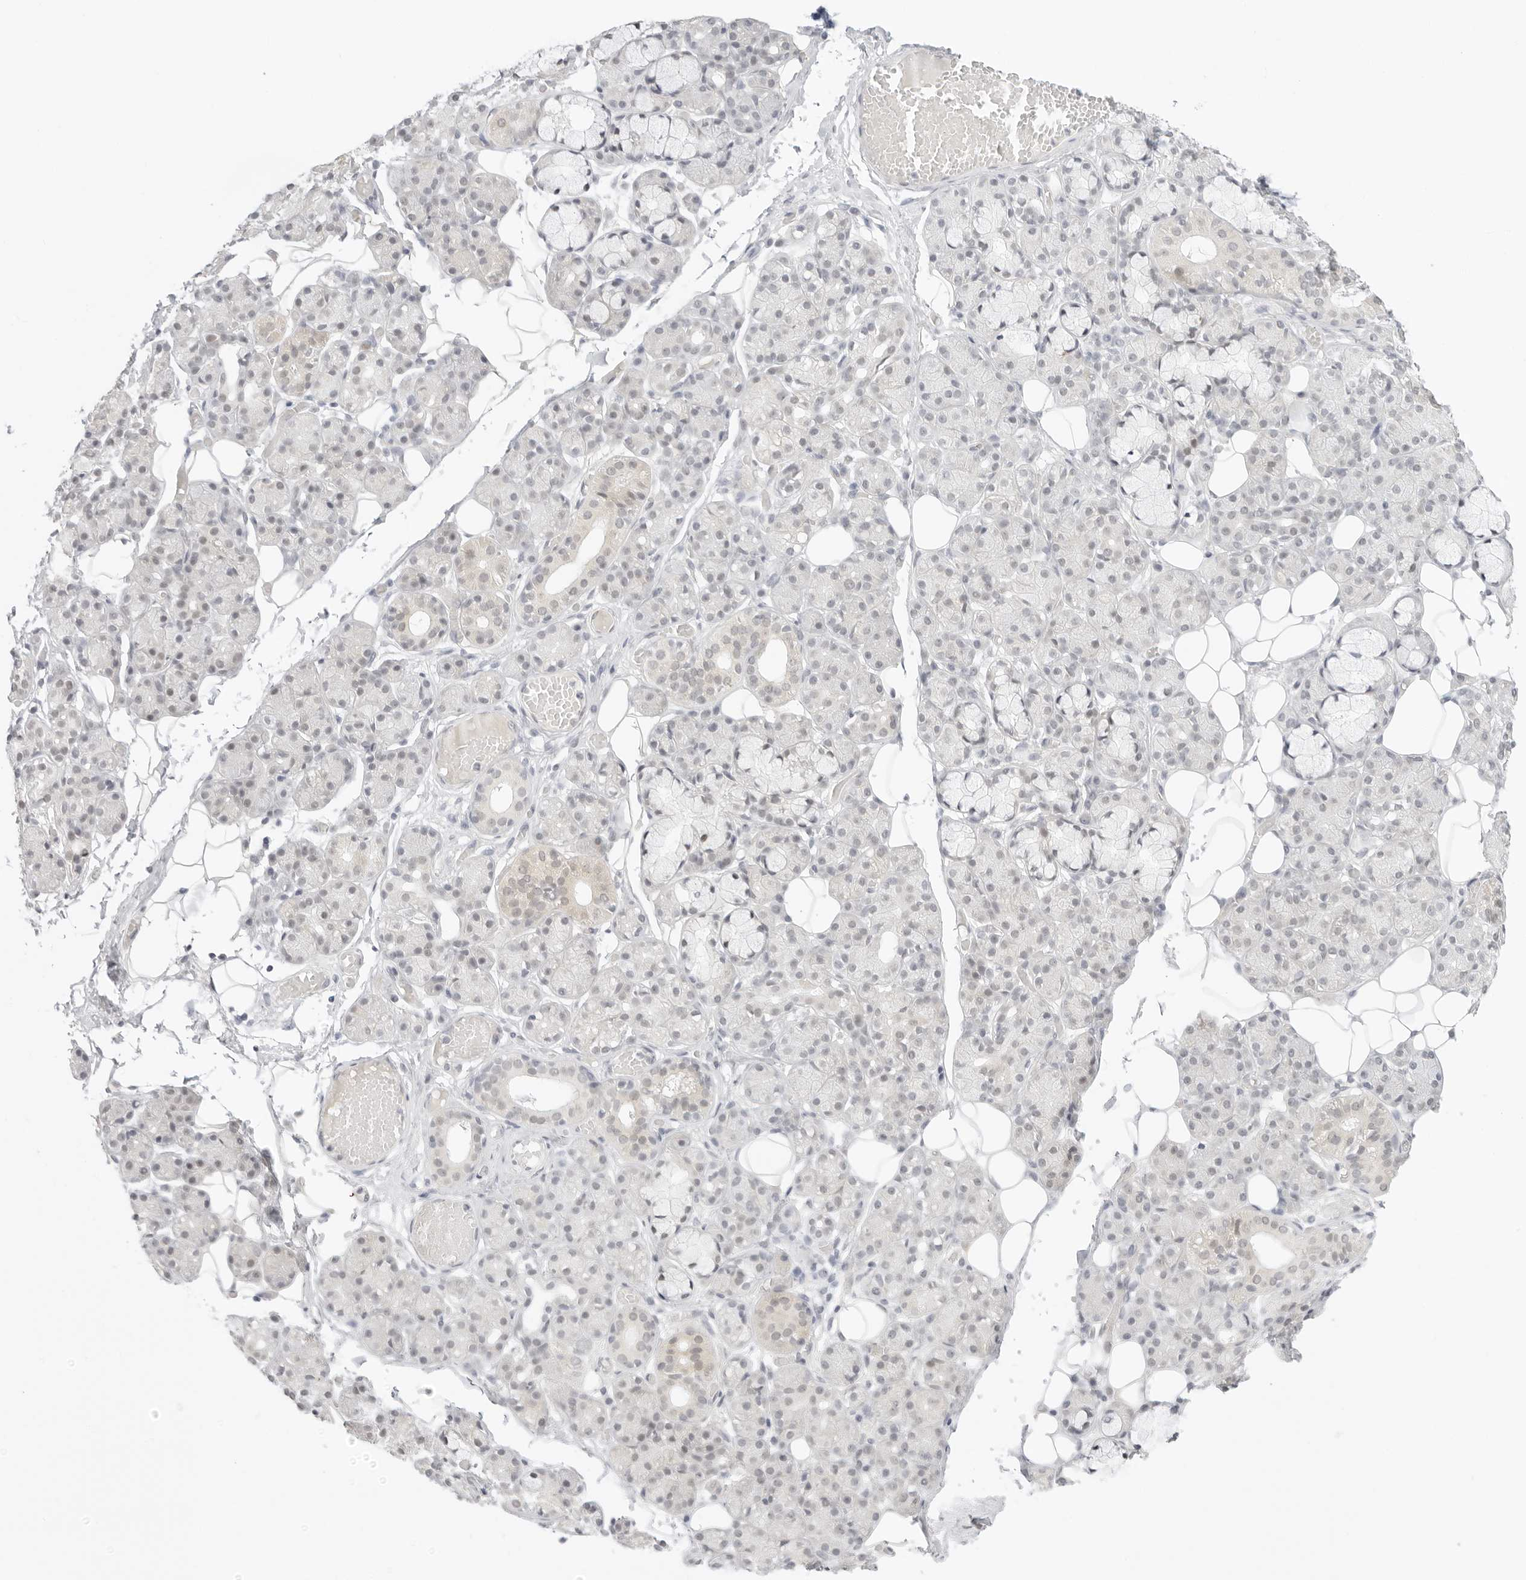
{"staining": {"intensity": "weak", "quantity": "<25%", "location": "nuclear"}, "tissue": "salivary gland", "cell_type": "Glandular cells", "image_type": "normal", "snomed": [{"axis": "morphology", "description": "Normal tissue, NOS"}, {"axis": "topography", "description": "Salivary gland"}], "caption": "Salivary gland was stained to show a protein in brown. There is no significant staining in glandular cells. (Stains: DAB (3,3'-diaminobenzidine) immunohistochemistry with hematoxylin counter stain, Microscopy: brightfield microscopy at high magnification).", "gene": "MED18", "patient": {"sex": "male", "age": 63}}